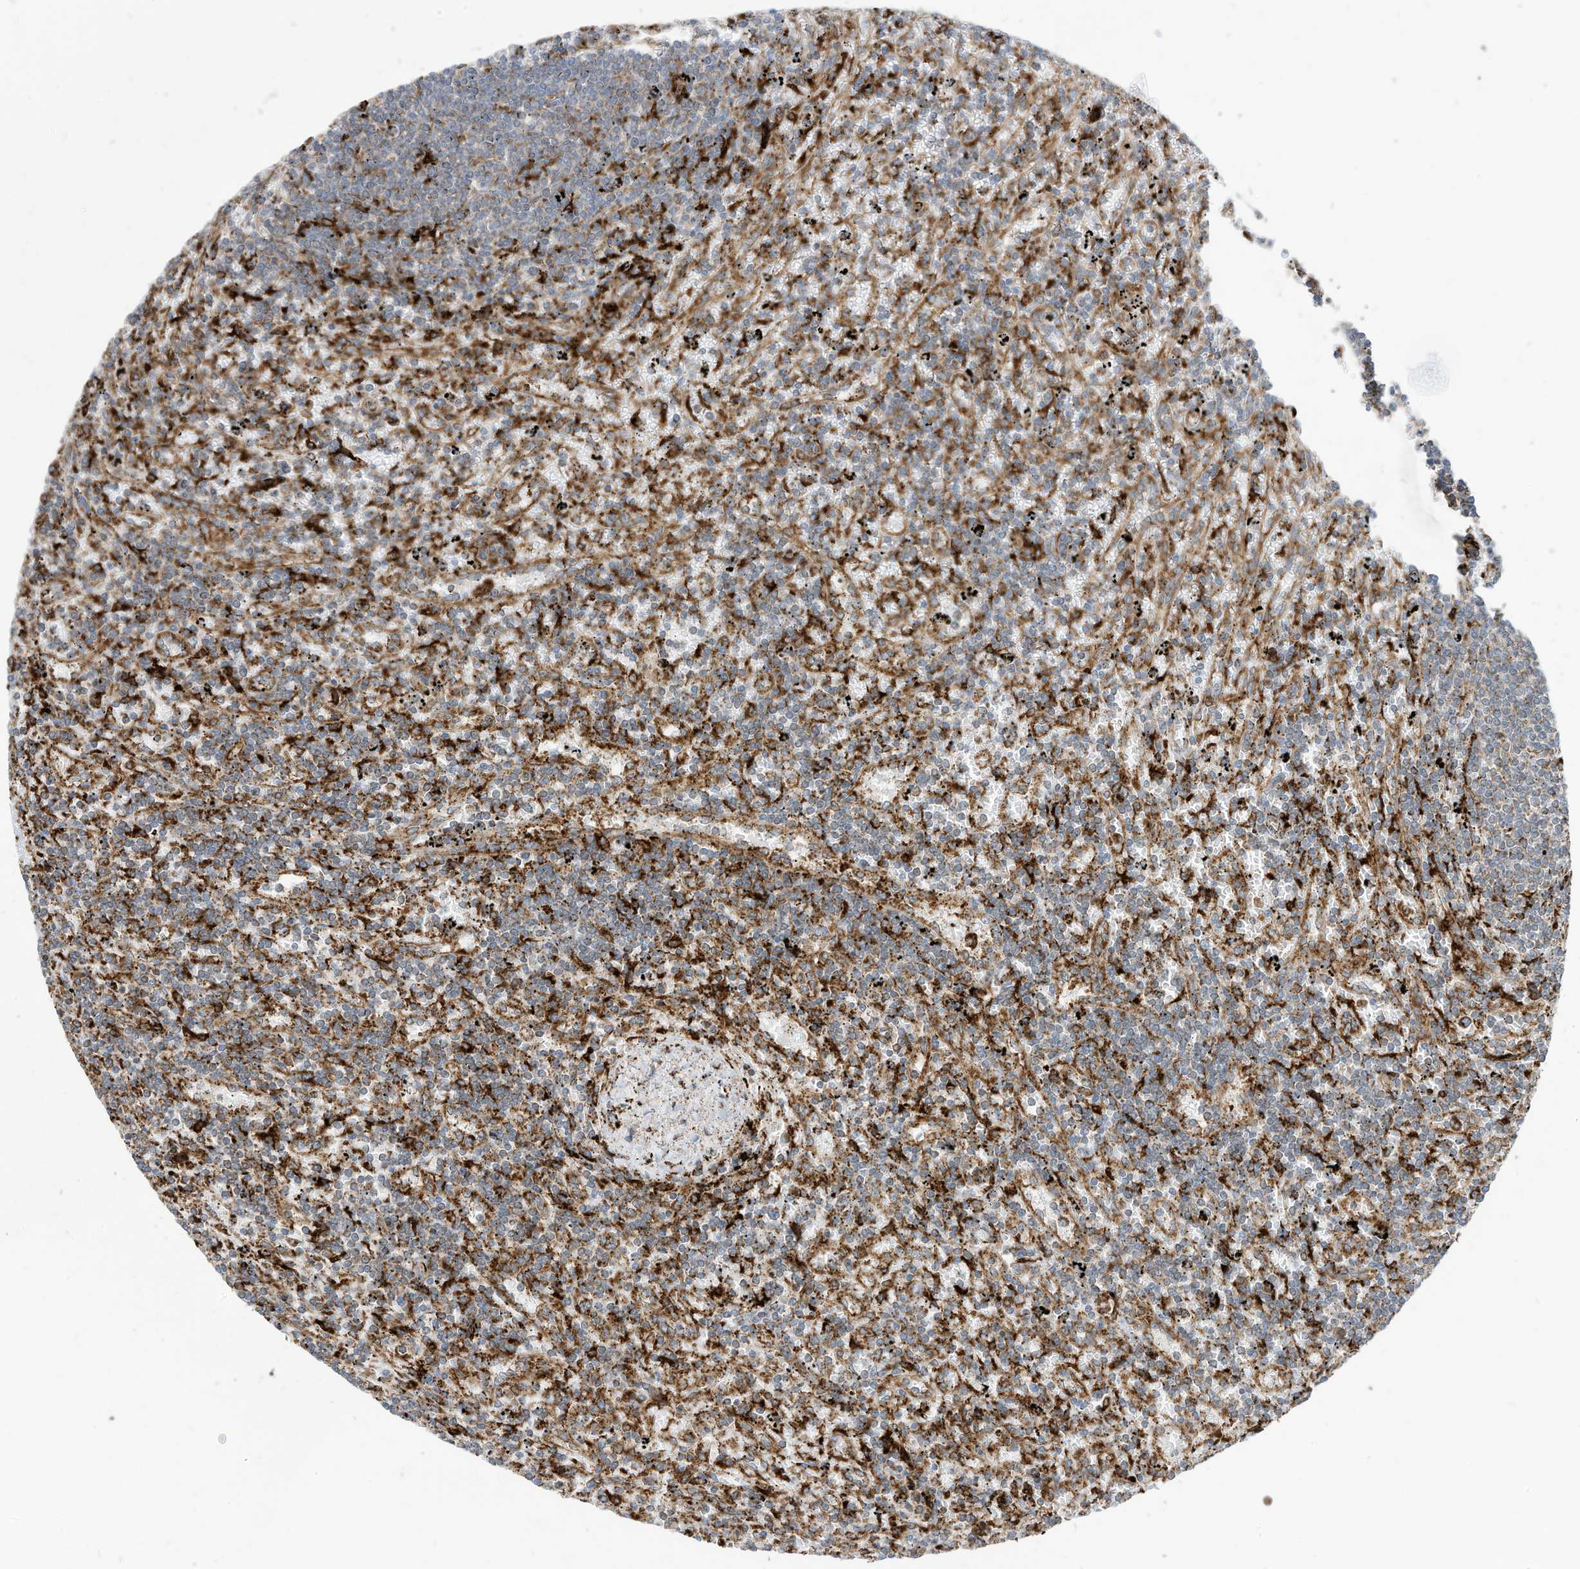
{"staining": {"intensity": "moderate", "quantity": "25%-75%", "location": "cytoplasmic/membranous"}, "tissue": "lymphoma", "cell_type": "Tumor cells", "image_type": "cancer", "snomed": [{"axis": "morphology", "description": "Malignant lymphoma, non-Hodgkin's type, Low grade"}, {"axis": "topography", "description": "Spleen"}], "caption": "Tumor cells show medium levels of moderate cytoplasmic/membranous positivity in approximately 25%-75% of cells in human lymphoma. The staining was performed using DAB (3,3'-diaminobenzidine), with brown indicating positive protein expression. Nuclei are stained blue with hematoxylin.", "gene": "TRNAU1AP", "patient": {"sex": "male", "age": 76}}